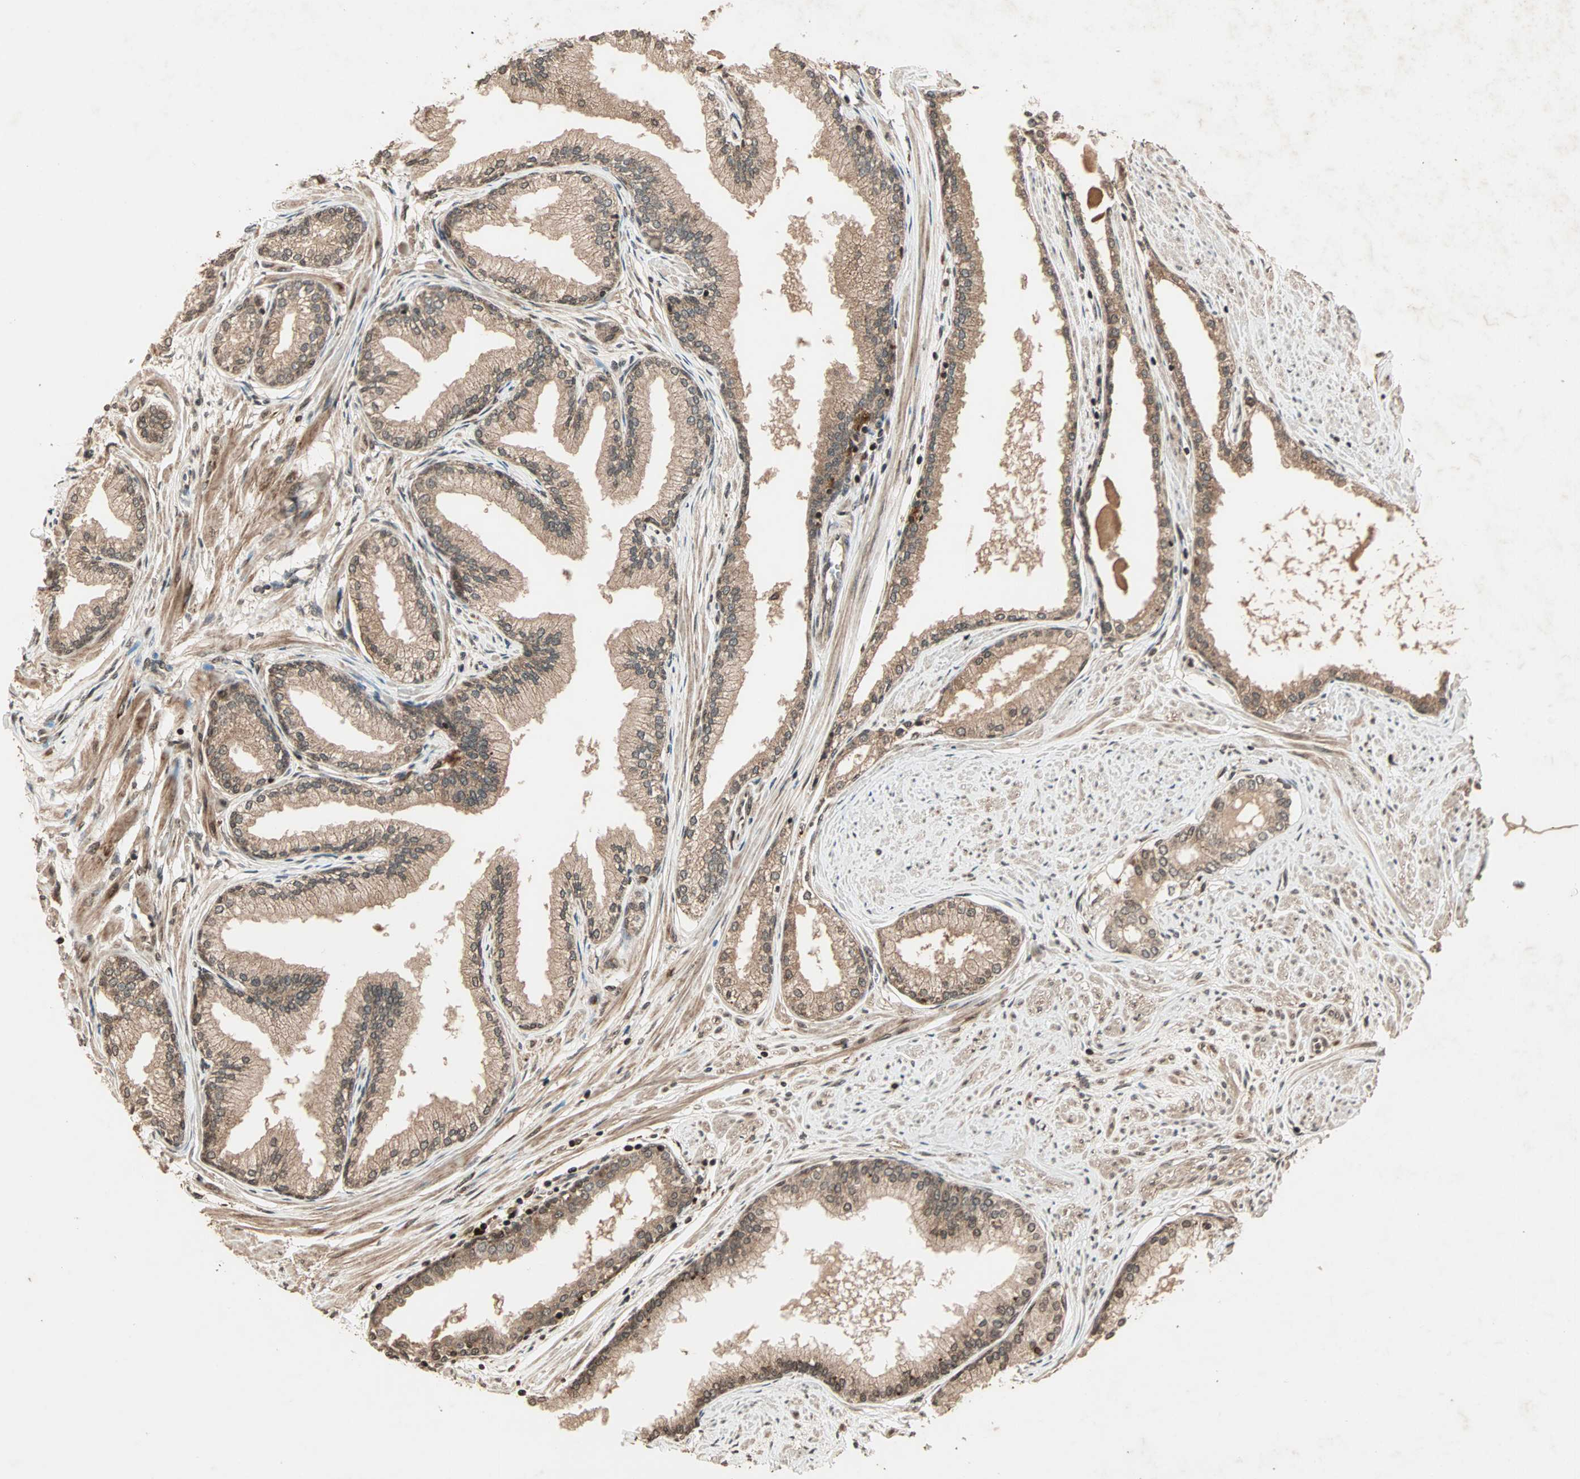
{"staining": {"intensity": "moderate", "quantity": ">75%", "location": "cytoplasmic/membranous"}, "tissue": "prostate", "cell_type": "Glandular cells", "image_type": "normal", "snomed": [{"axis": "morphology", "description": "Normal tissue, NOS"}, {"axis": "topography", "description": "Prostate"}], "caption": "Prostate stained with immunohistochemistry reveals moderate cytoplasmic/membranous positivity in about >75% of glandular cells.", "gene": "RFFL", "patient": {"sex": "male", "age": 64}}